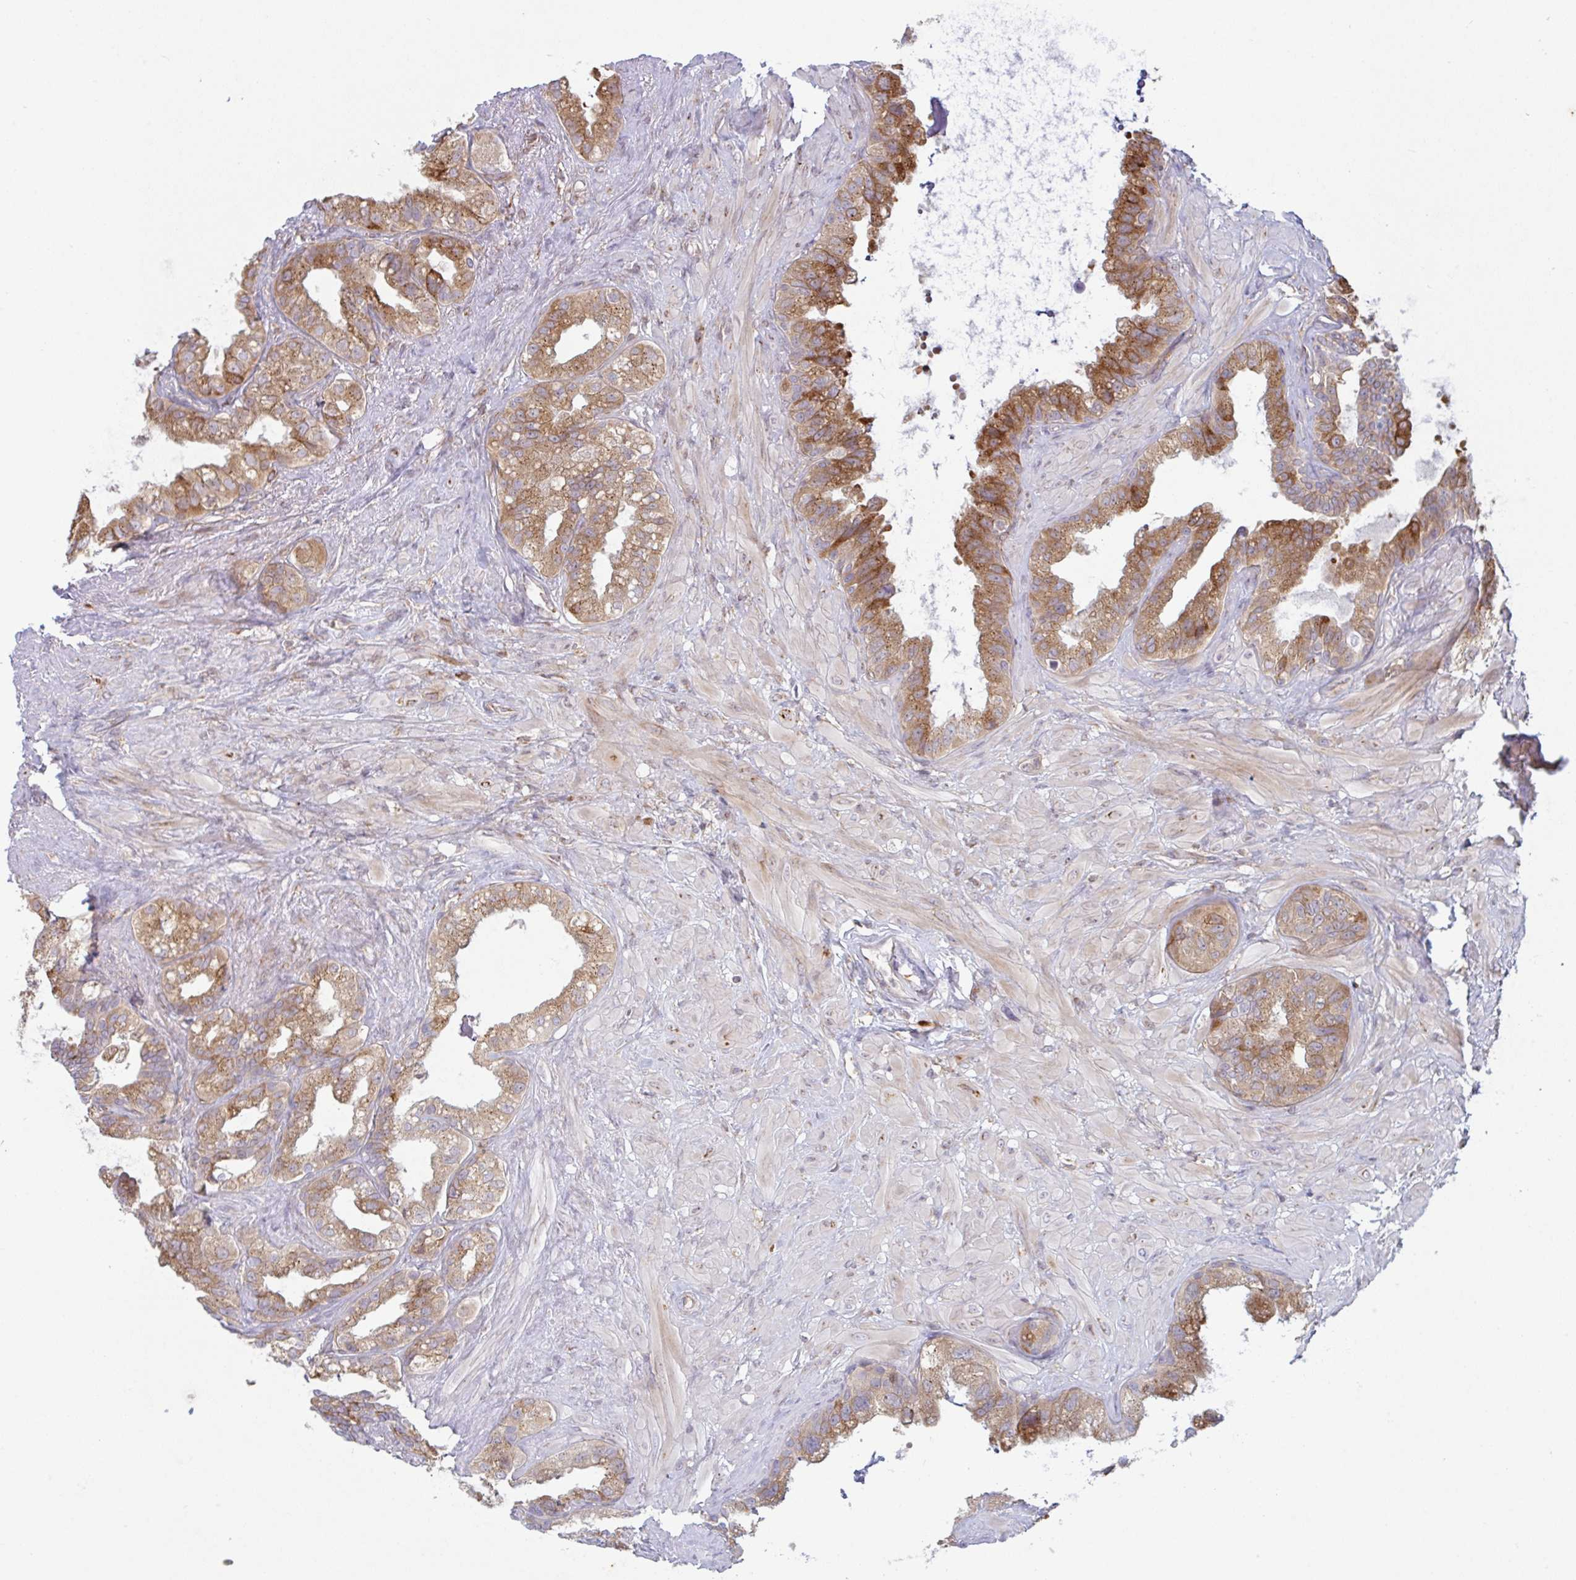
{"staining": {"intensity": "moderate", "quantity": "25%-75%", "location": "cytoplasmic/membranous"}, "tissue": "seminal vesicle", "cell_type": "Glandular cells", "image_type": "normal", "snomed": [{"axis": "morphology", "description": "Normal tissue, NOS"}, {"axis": "topography", "description": "Seminal veicle"}, {"axis": "topography", "description": "Peripheral nerve tissue"}], "caption": "Protein expression analysis of benign seminal vesicle displays moderate cytoplasmic/membranous expression in approximately 25%-75% of glandular cells. The protein of interest is shown in brown color, while the nuclei are stained blue.", "gene": "RIT1", "patient": {"sex": "male", "age": 76}}